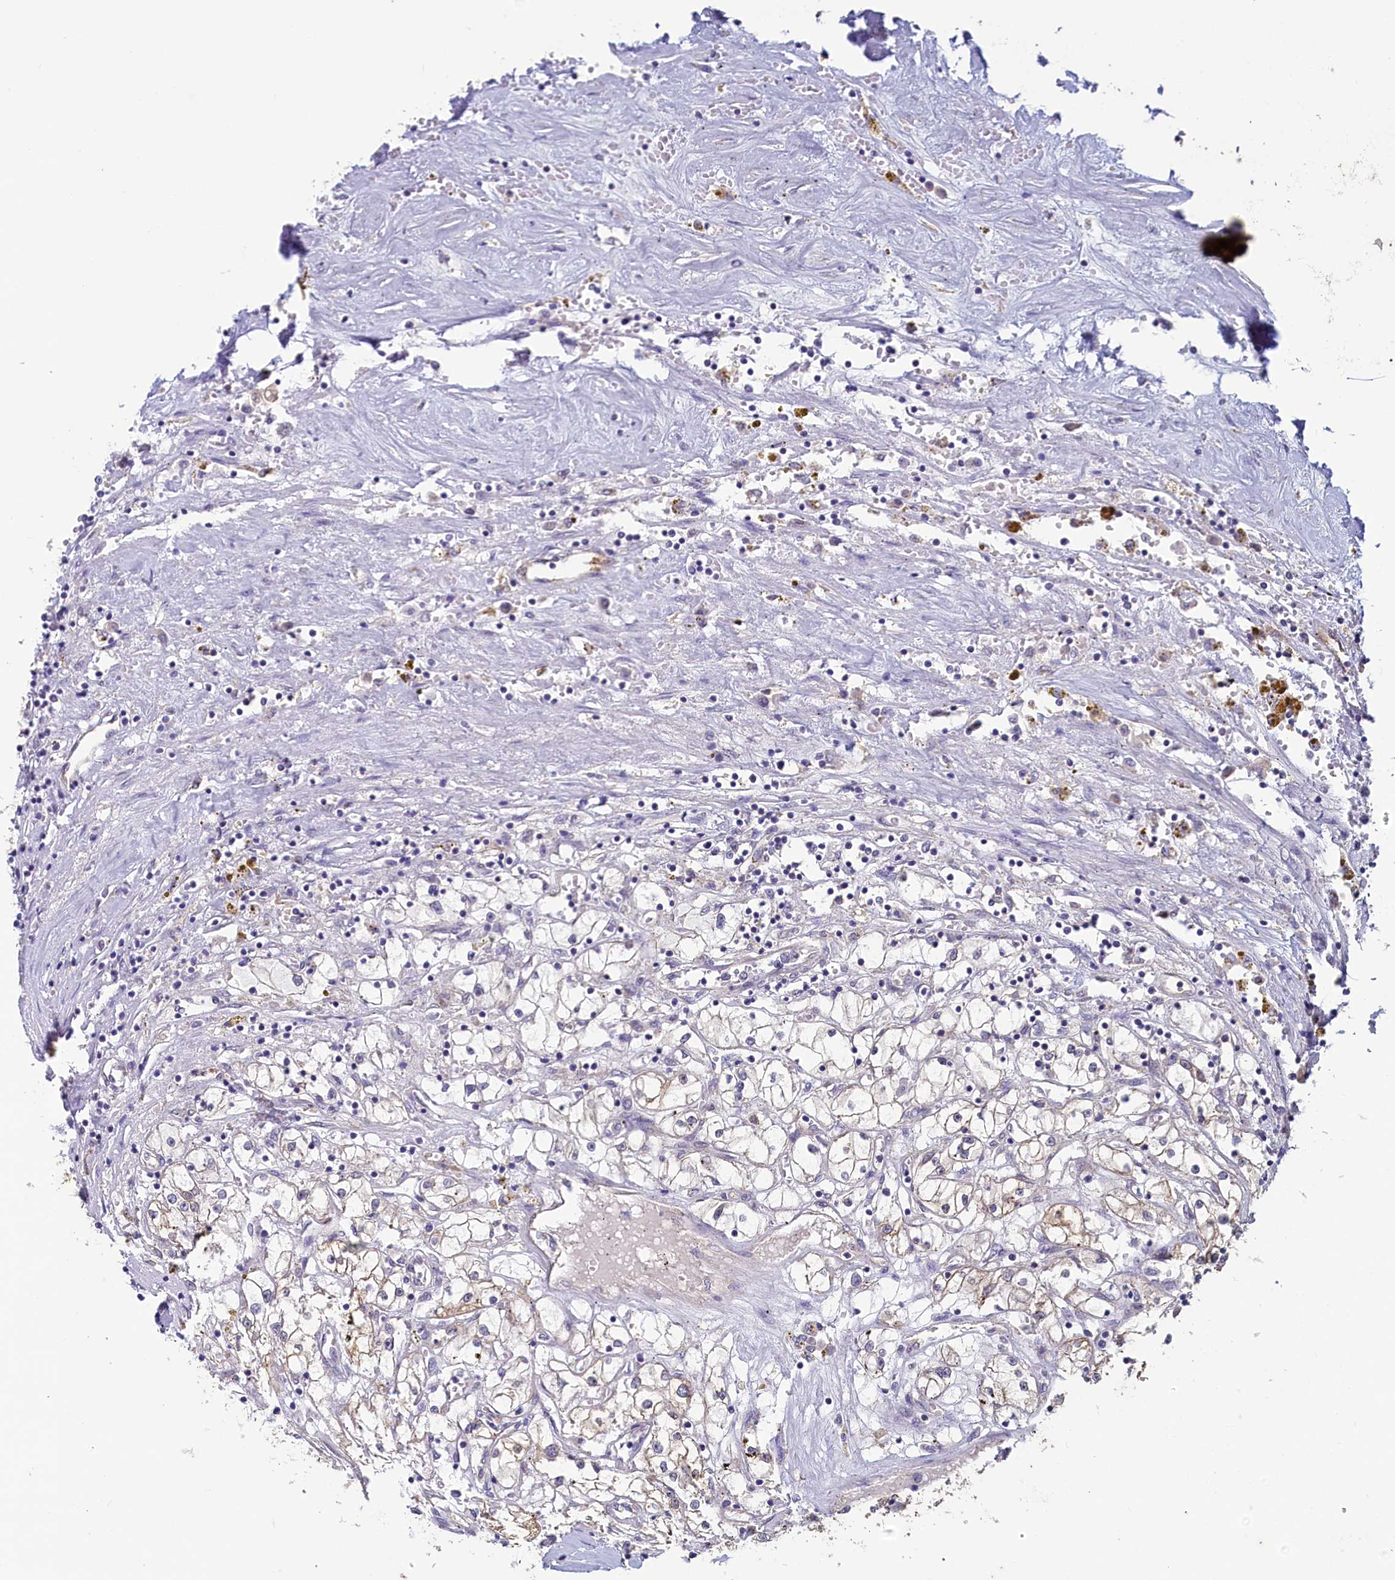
{"staining": {"intensity": "moderate", "quantity": "<25%", "location": "cytoplasmic/membranous"}, "tissue": "renal cancer", "cell_type": "Tumor cells", "image_type": "cancer", "snomed": [{"axis": "morphology", "description": "Adenocarcinoma, NOS"}, {"axis": "topography", "description": "Kidney"}], "caption": "Human renal adenocarcinoma stained with a protein marker demonstrates moderate staining in tumor cells.", "gene": "SPATA2L", "patient": {"sex": "male", "age": 56}}